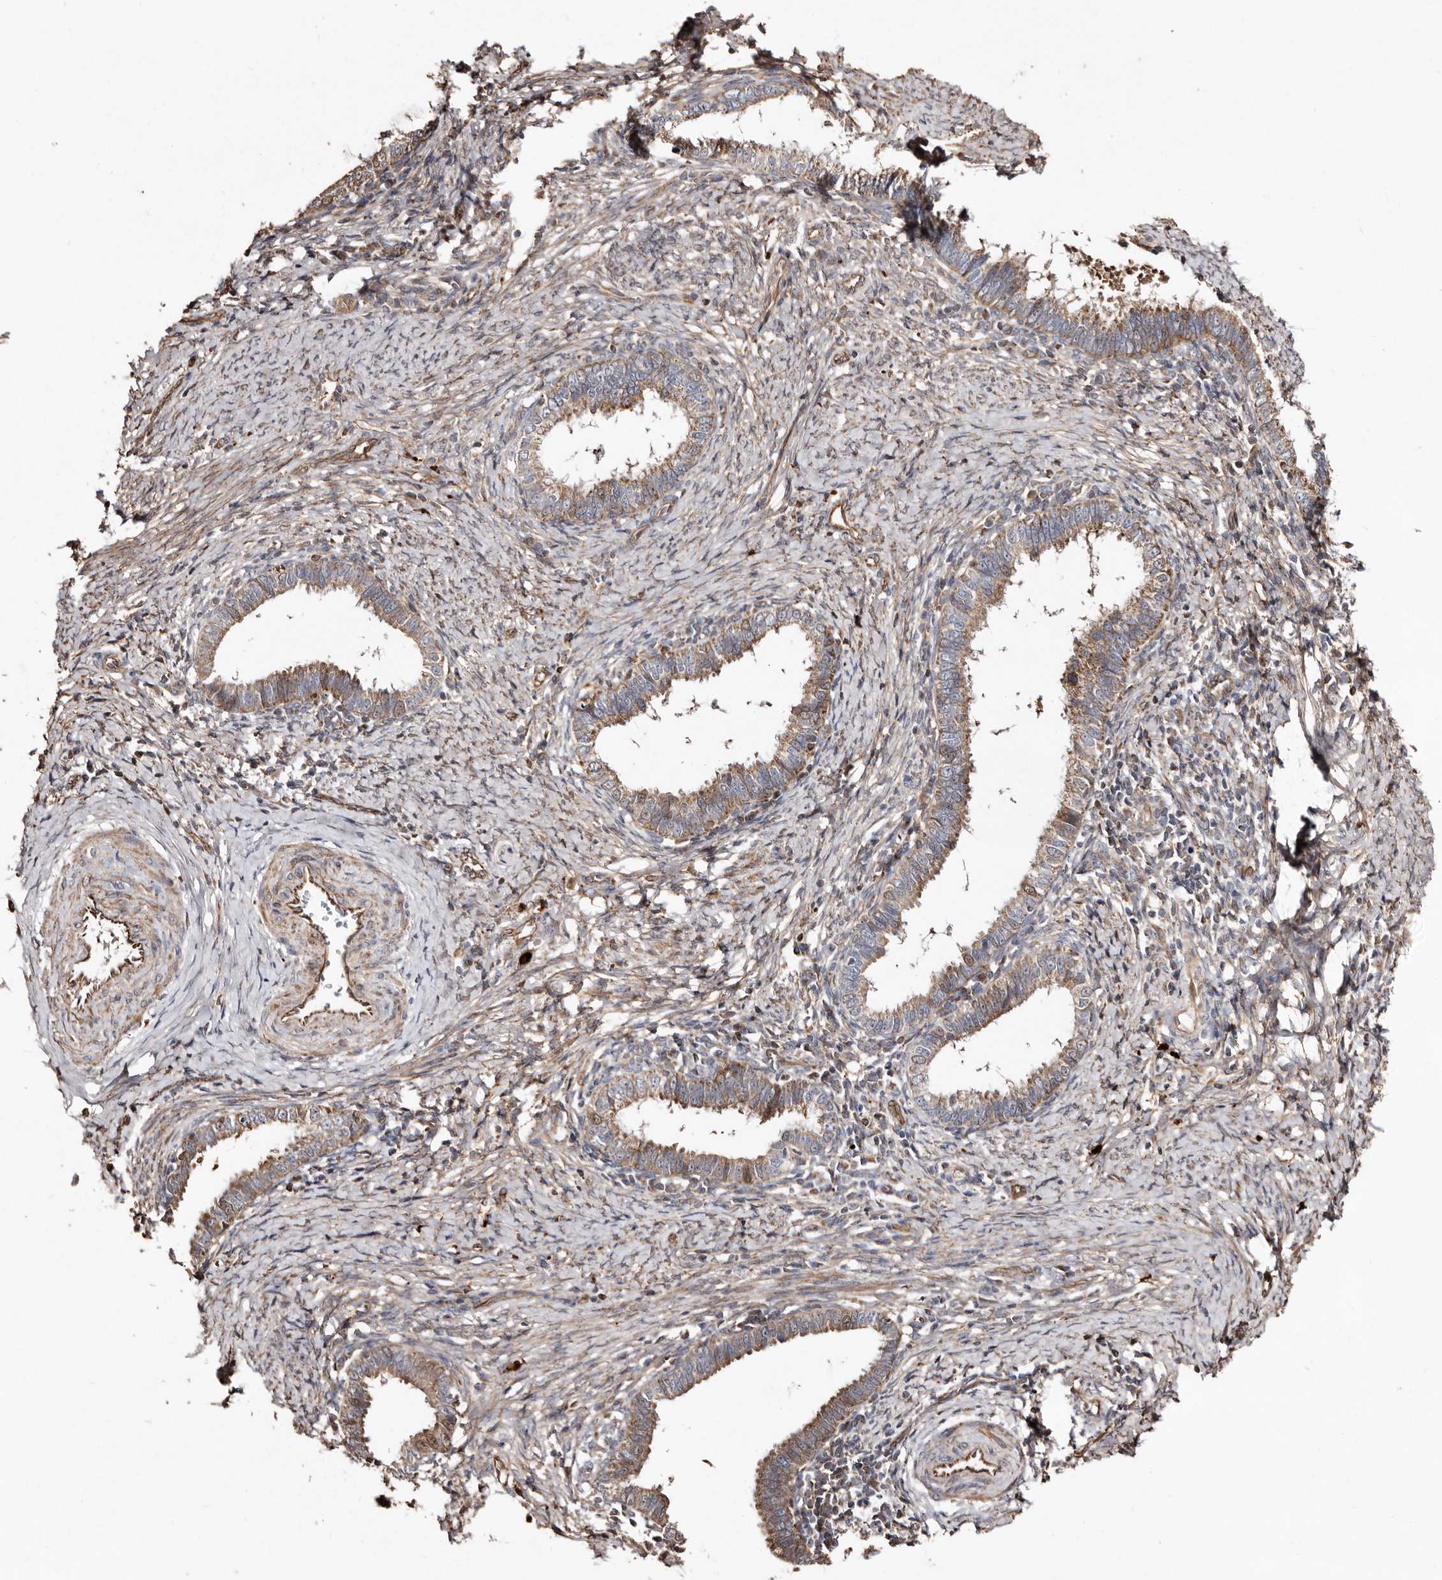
{"staining": {"intensity": "moderate", "quantity": "25%-75%", "location": "cytoplasmic/membranous"}, "tissue": "cervical cancer", "cell_type": "Tumor cells", "image_type": "cancer", "snomed": [{"axis": "morphology", "description": "Adenocarcinoma, NOS"}, {"axis": "topography", "description": "Cervix"}], "caption": "Moderate cytoplasmic/membranous protein staining is seen in approximately 25%-75% of tumor cells in cervical adenocarcinoma.", "gene": "MACC1", "patient": {"sex": "female", "age": 36}}